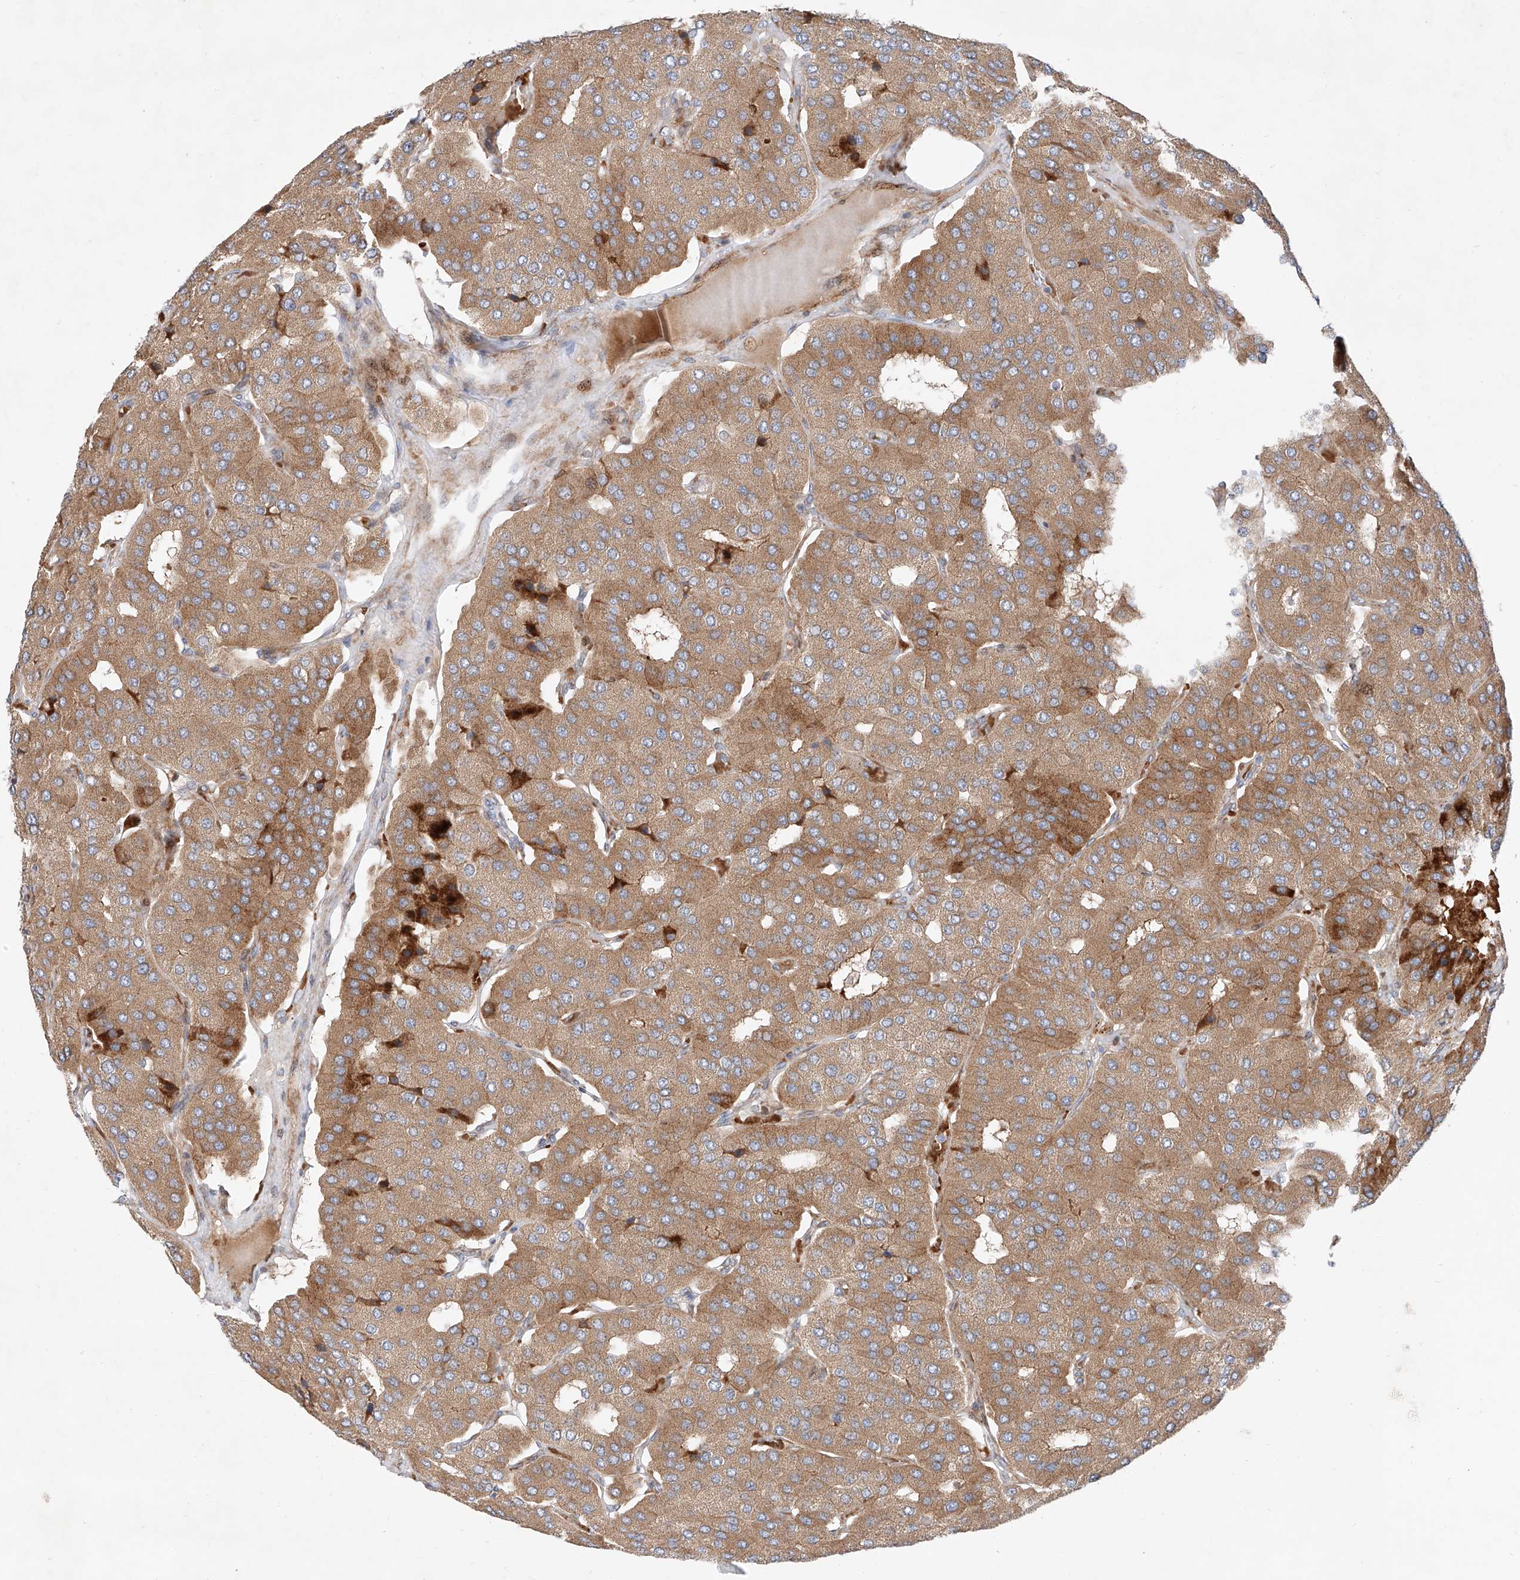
{"staining": {"intensity": "moderate", "quantity": ">75%", "location": "cytoplasmic/membranous"}, "tissue": "parathyroid gland", "cell_type": "Glandular cells", "image_type": "normal", "snomed": [{"axis": "morphology", "description": "Normal tissue, NOS"}, {"axis": "morphology", "description": "Adenoma, NOS"}, {"axis": "topography", "description": "Parathyroid gland"}], "caption": "The micrograph shows immunohistochemical staining of benign parathyroid gland. There is moderate cytoplasmic/membranous positivity is present in about >75% of glandular cells. The staining was performed using DAB (3,3'-diaminobenzidine), with brown indicating positive protein expression. Nuclei are stained blue with hematoxylin.", "gene": "USF3", "patient": {"sex": "female", "age": 86}}